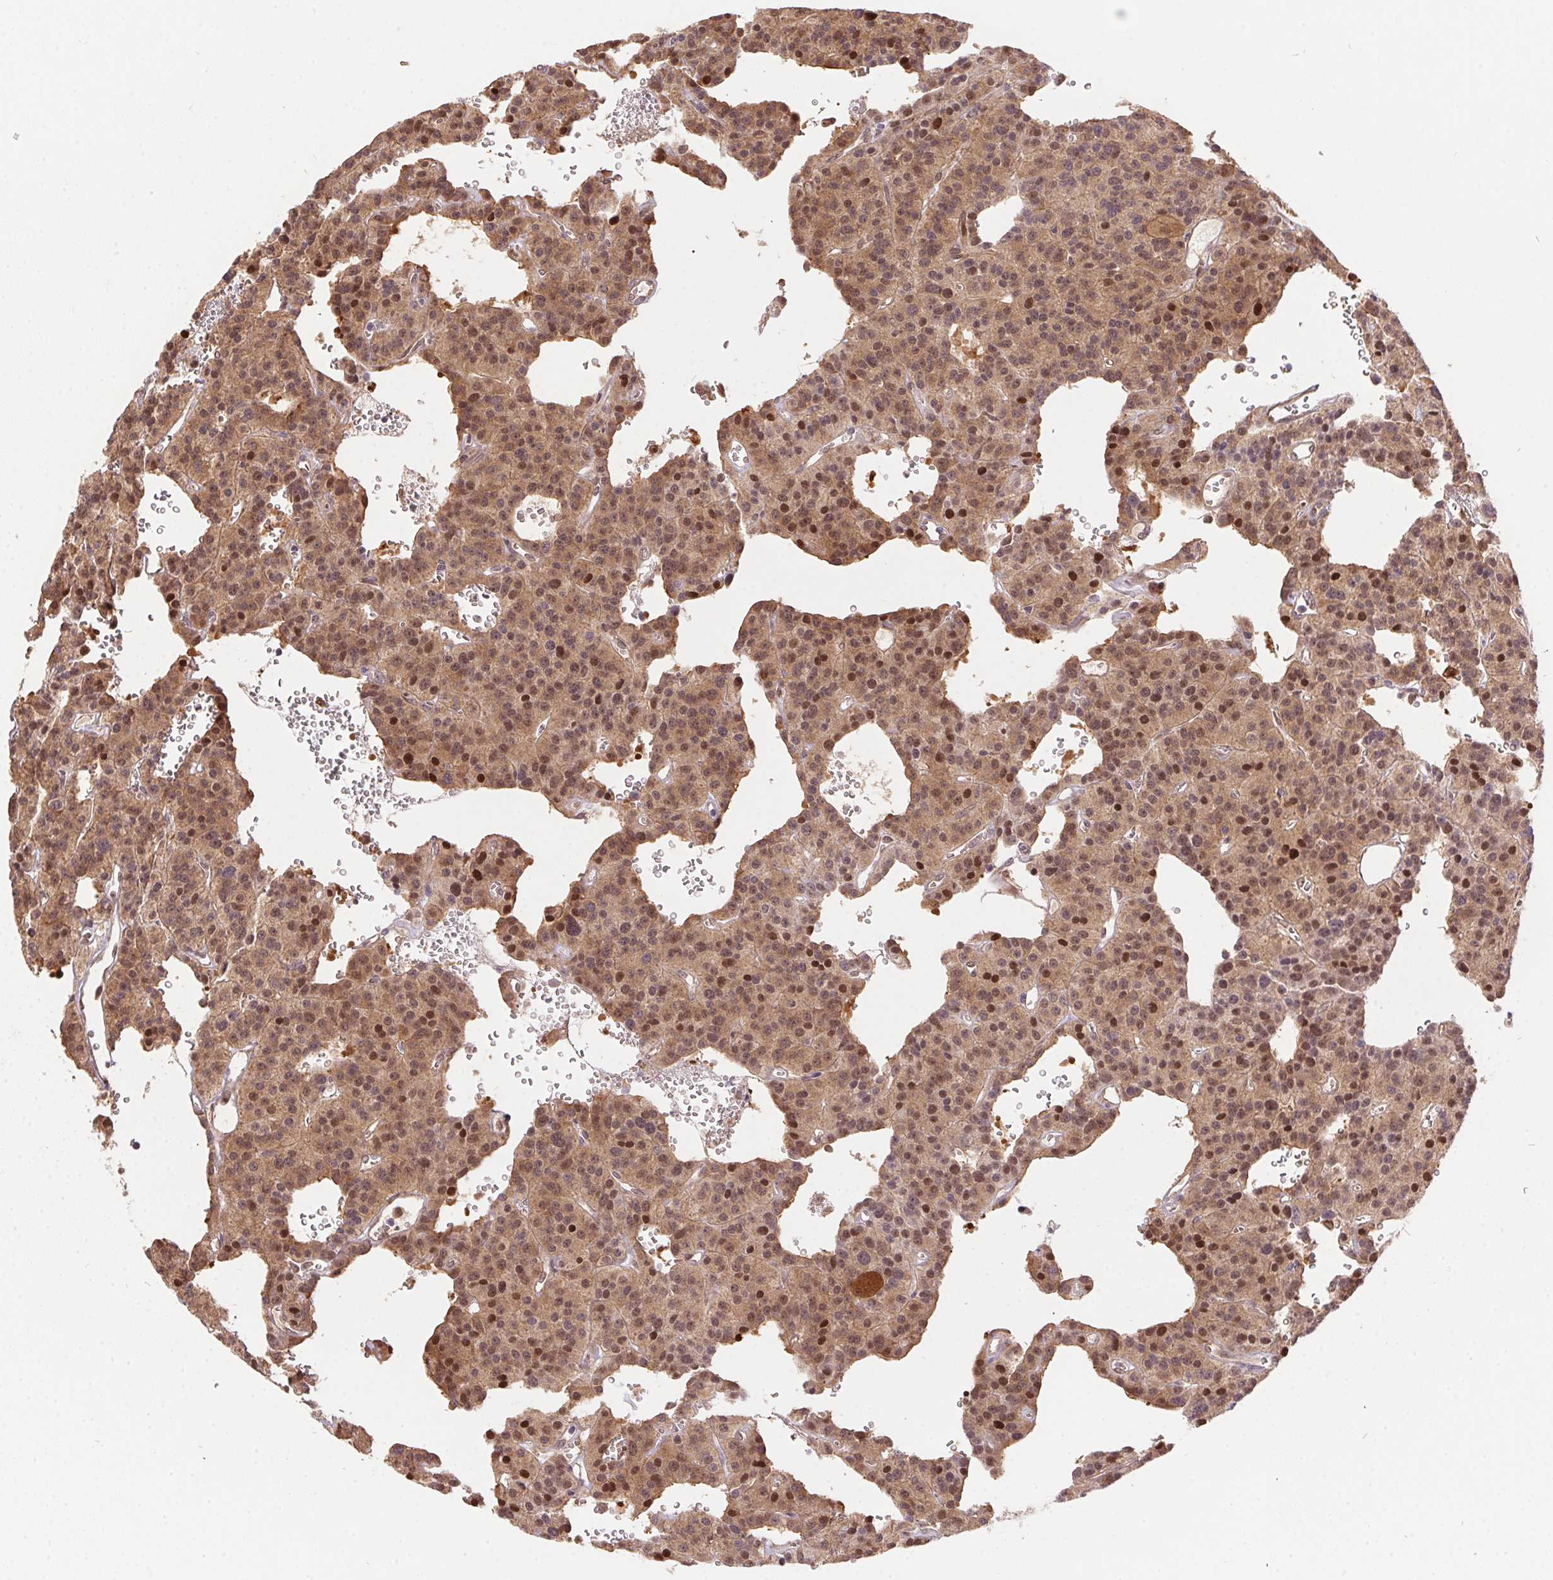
{"staining": {"intensity": "moderate", "quantity": ">75%", "location": "cytoplasmic/membranous,nuclear"}, "tissue": "carcinoid", "cell_type": "Tumor cells", "image_type": "cancer", "snomed": [{"axis": "morphology", "description": "Carcinoid, malignant, NOS"}, {"axis": "topography", "description": "Lung"}], "caption": "DAB immunohistochemical staining of human carcinoid reveals moderate cytoplasmic/membranous and nuclear protein staining in about >75% of tumor cells.", "gene": "NUDT16", "patient": {"sex": "female", "age": 71}}